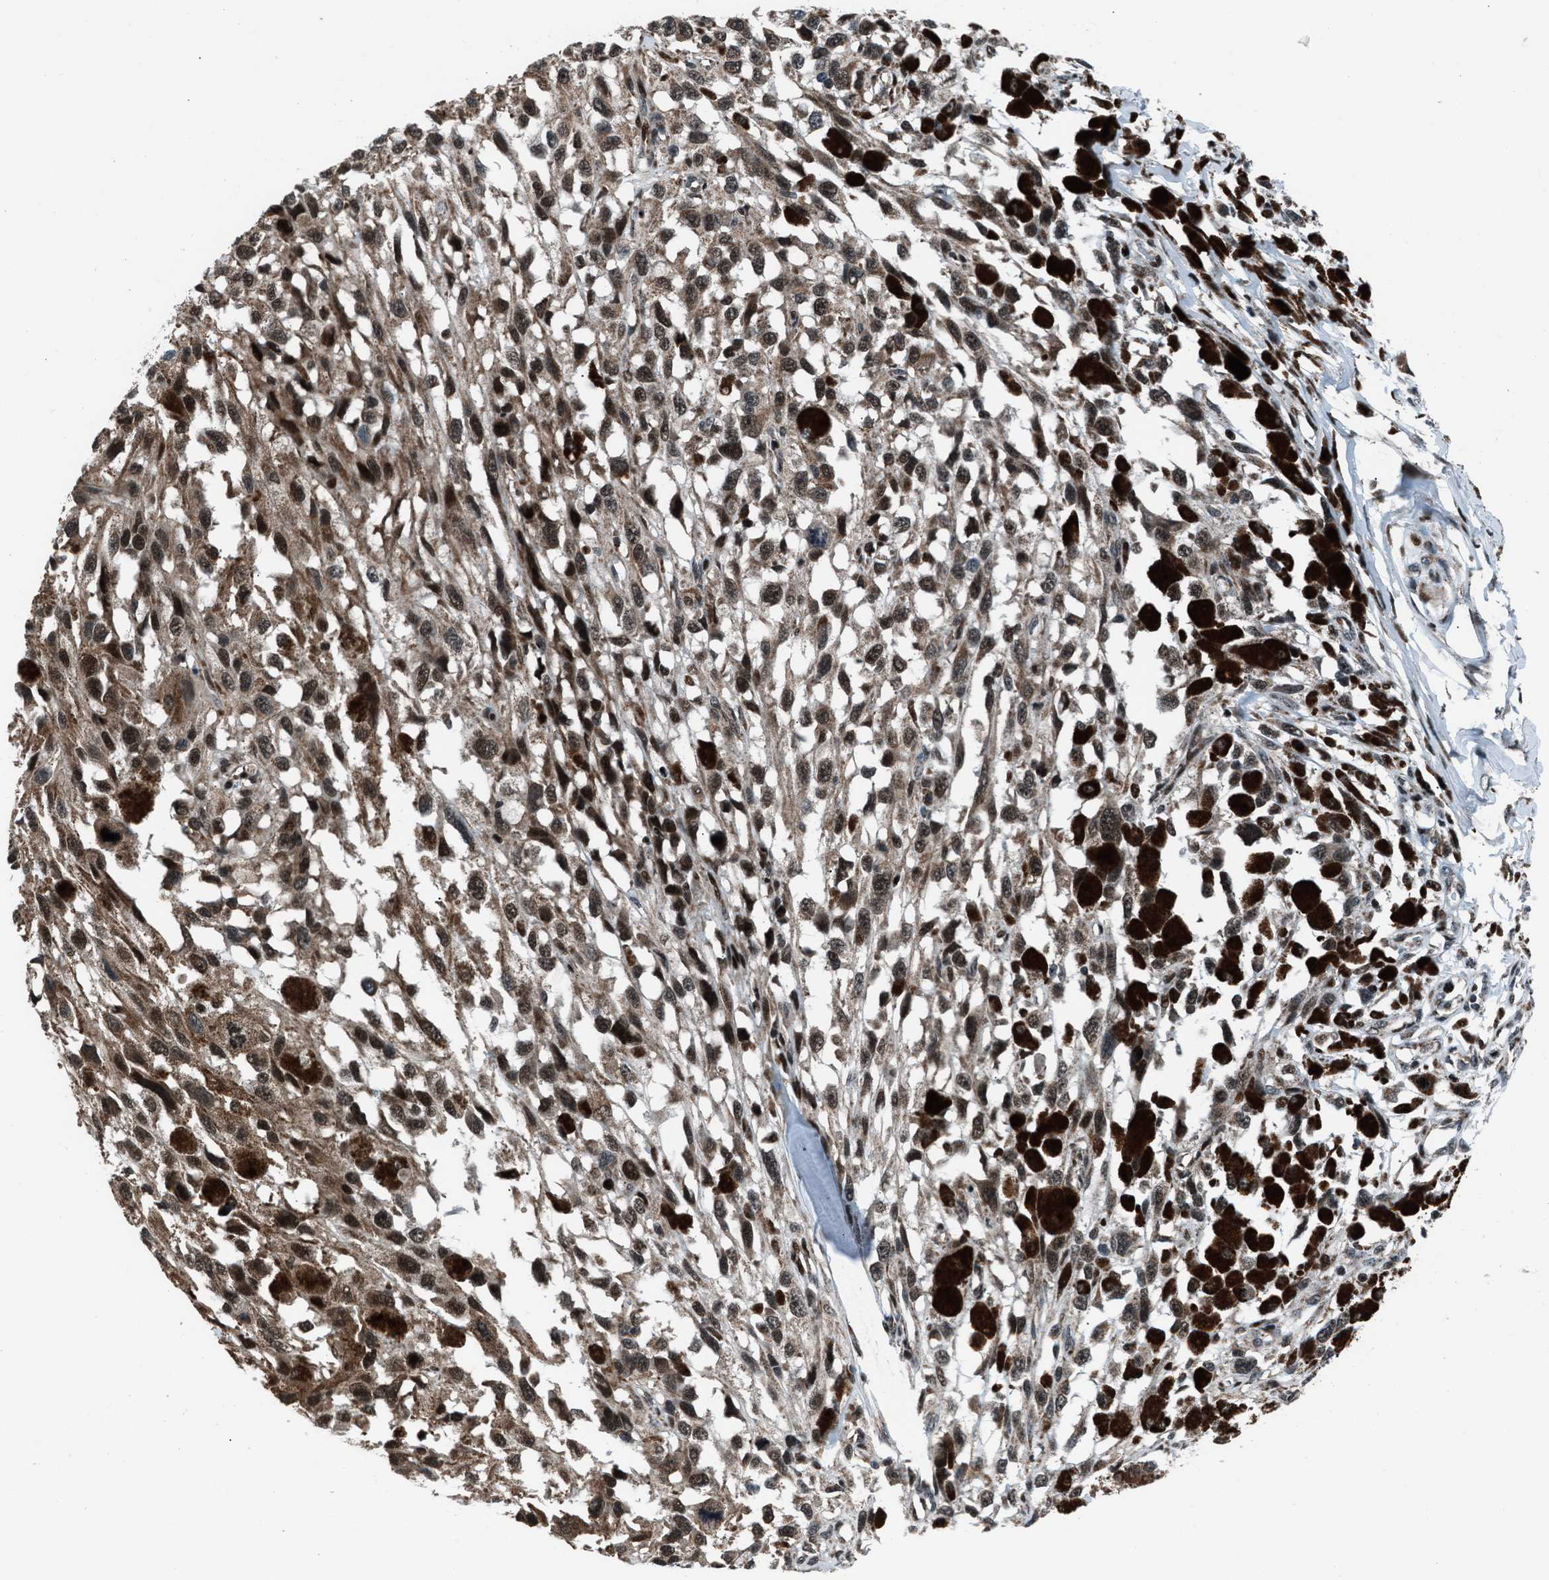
{"staining": {"intensity": "moderate", "quantity": ">75%", "location": "nuclear"}, "tissue": "melanoma", "cell_type": "Tumor cells", "image_type": "cancer", "snomed": [{"axis": "morphology", "description": "Malignant melanoma, Metastatic site"}, {"axis": "topography", "description": "Lymph node"}], "caption": "Immunohistochemistry (DAB) staining of human melanoma exhibits moderate nuclear protein expression in about >75% of tumor cells.", "gene": "MORC3", "patient": {"sex": "male", "age": 59}}